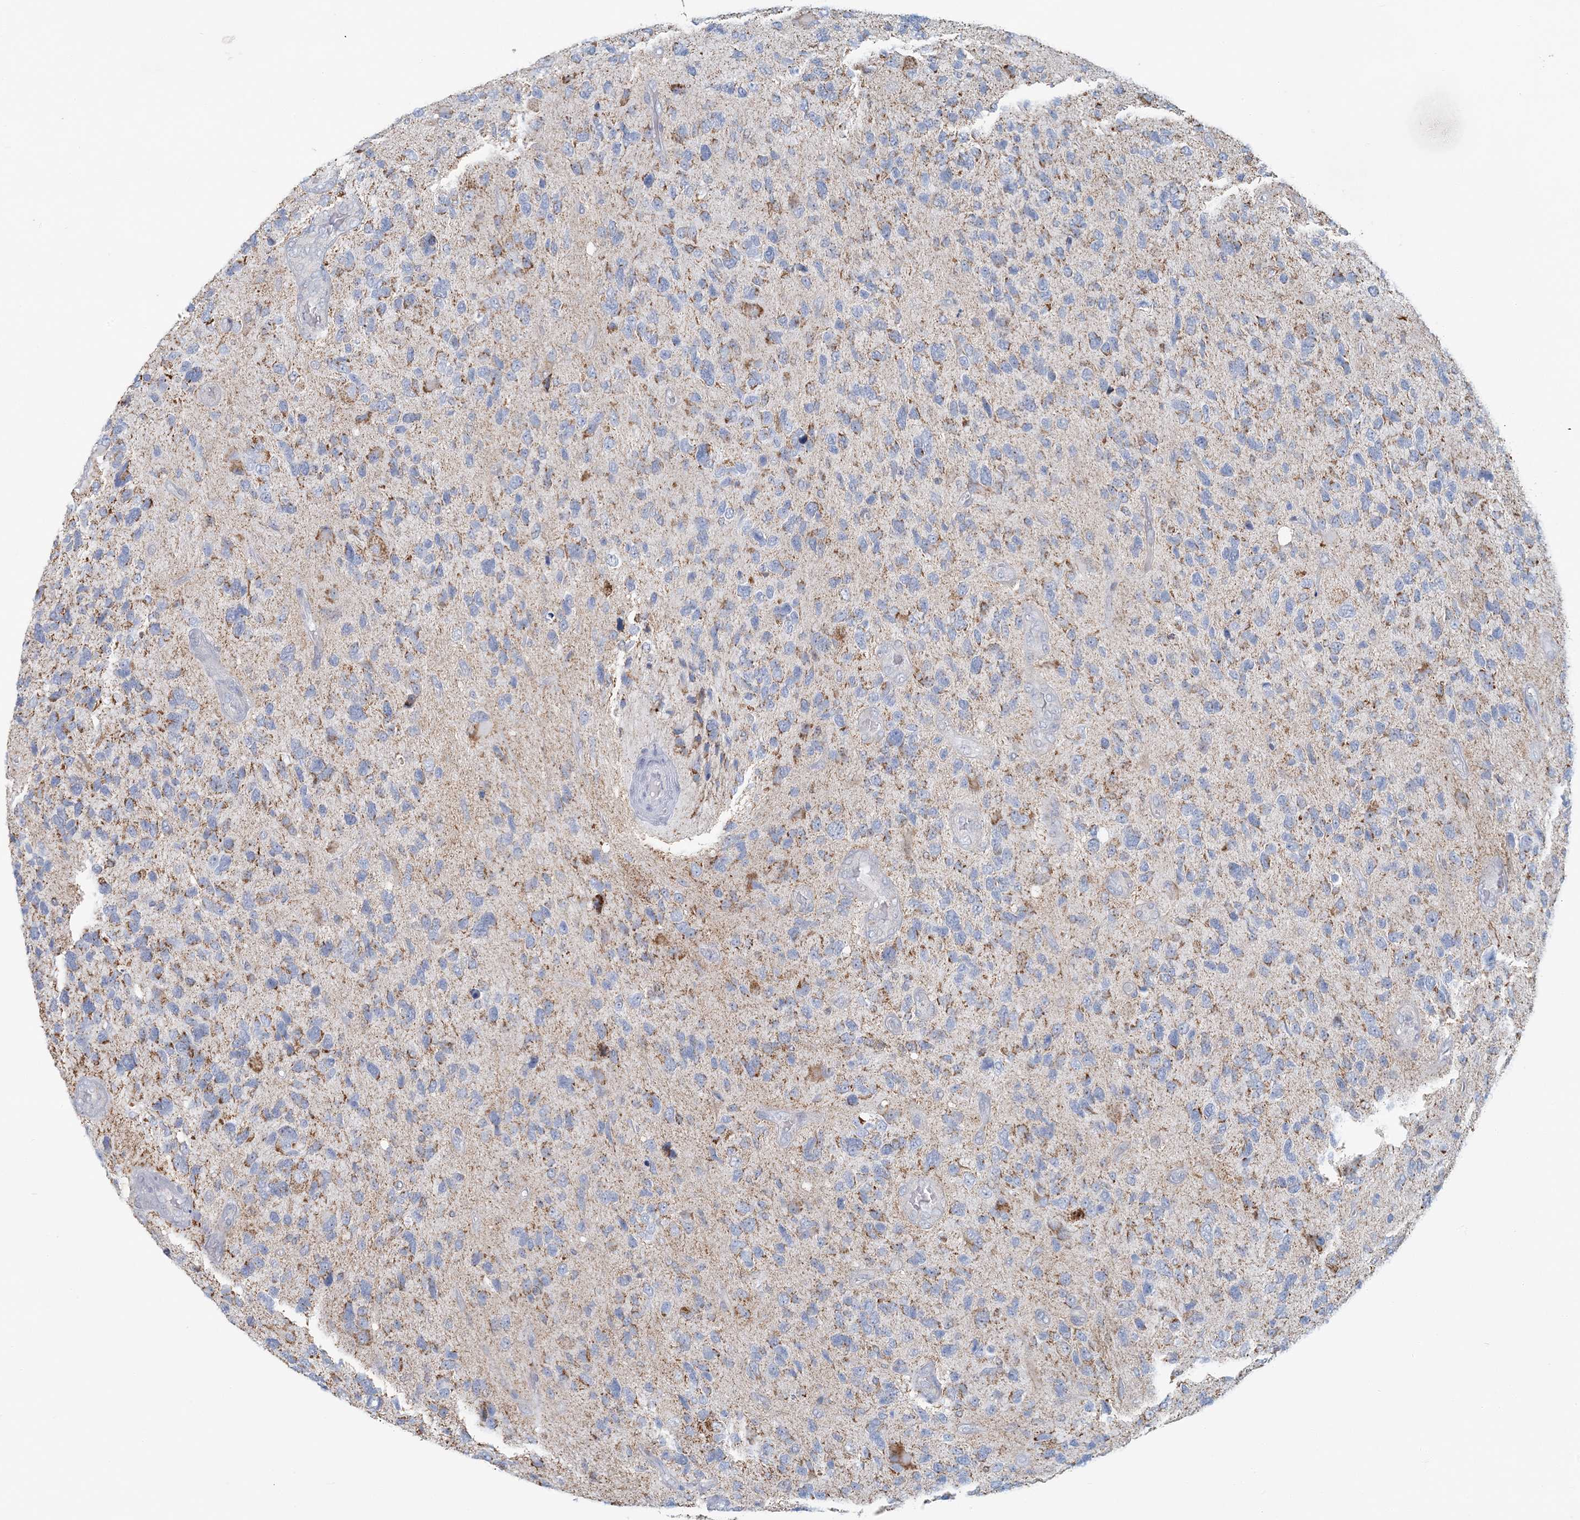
{"staining": {"intensity": "weak", "quantity": "25%-75%", "location": "cytoplasmic/membranous"}, "tissue": "glioma", "cell_type": "Tumor cells", "image_type": "cancer", "snomed": [{"axis": "morphology", "description": "Glioma, malignant, High grade"}, {"axis": "topography", "description": "Brain"}], "caption": "The micrograph reveals immunohistochemical staining of malignant high-grade glioma. There is weak cytoplasmic/membranous positivity is present in approximately 25%-75% of tumor cells.", "gene": "BDH1", "patient": {"sex": "female", "age": 58}}